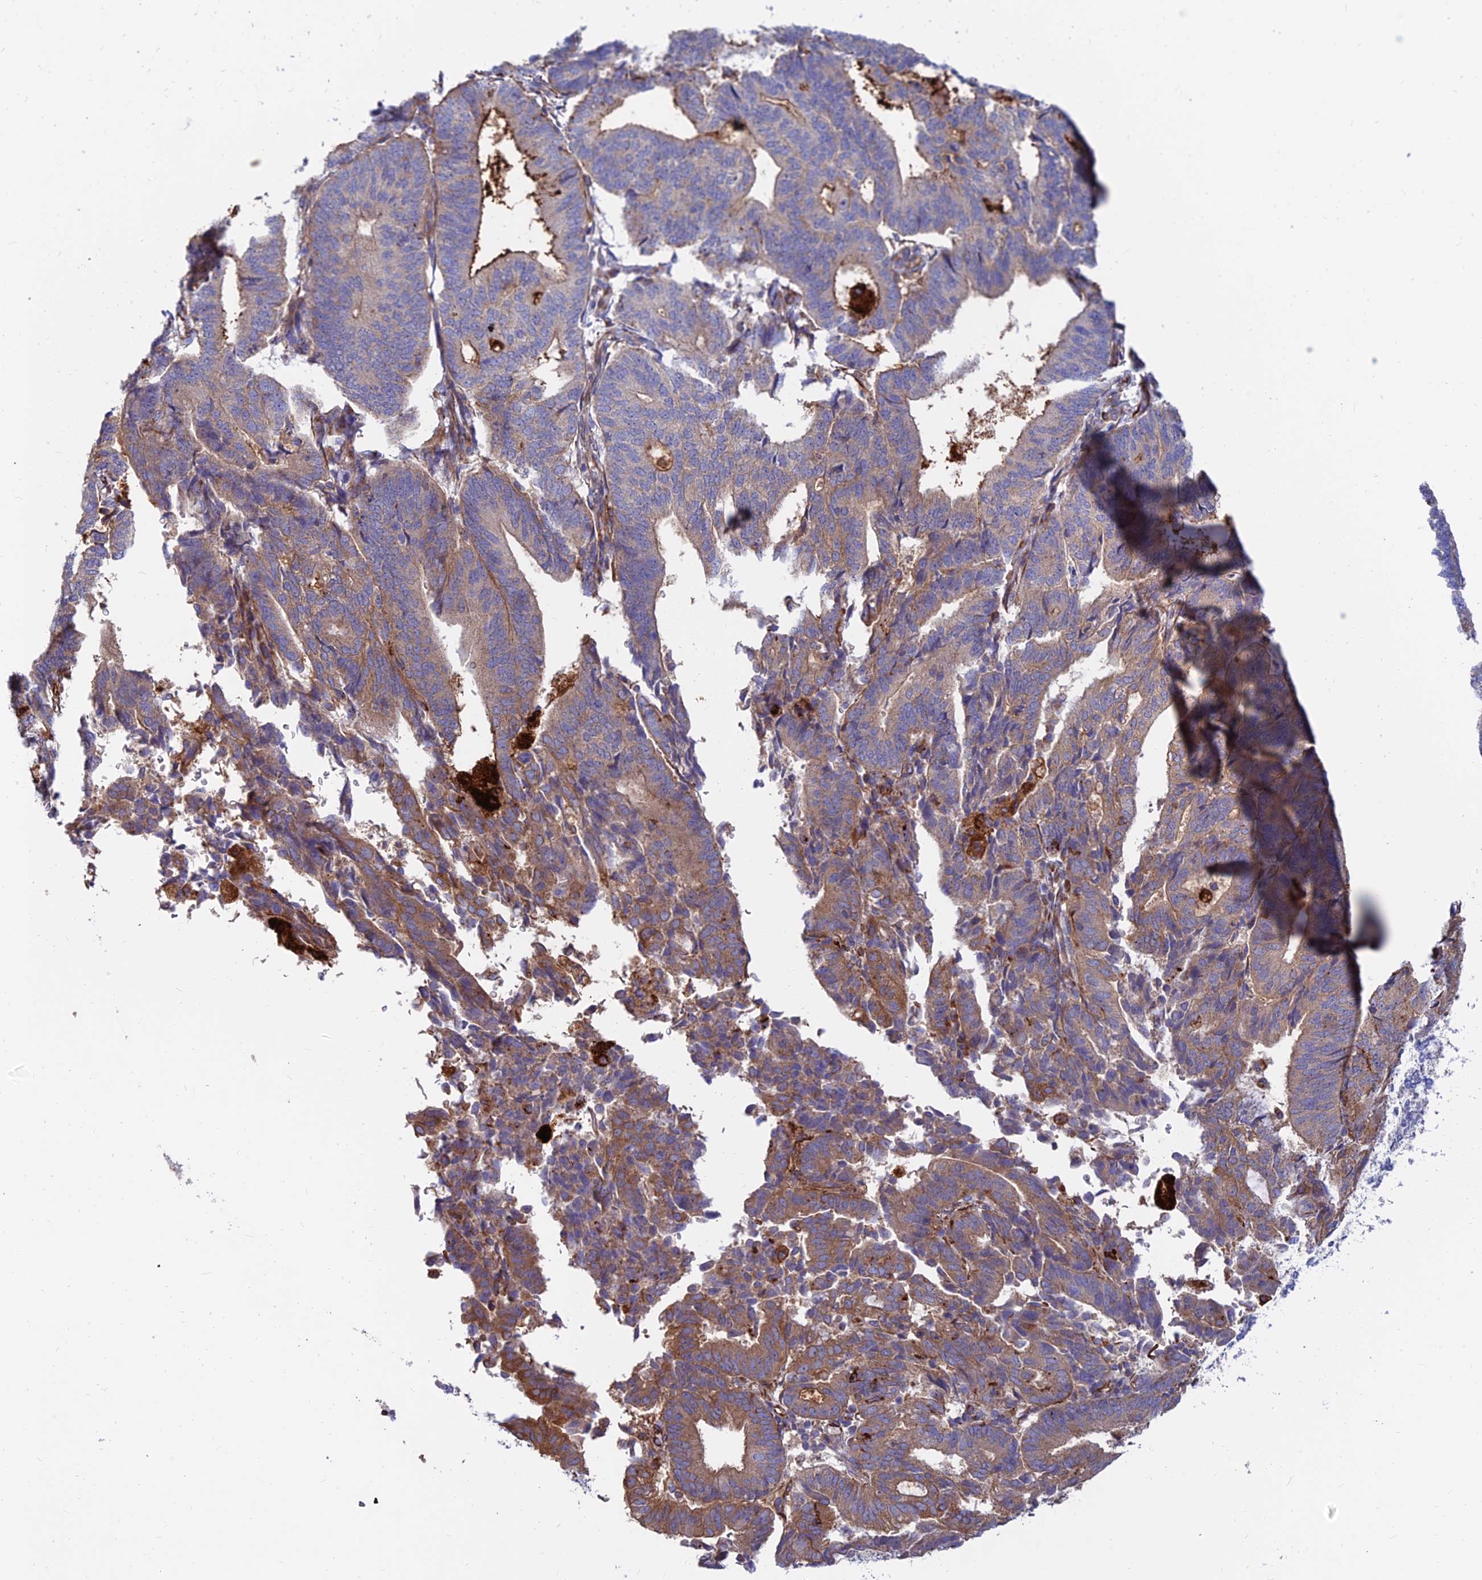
{"staining": {"intensity": "moderate", "quantity": "25%-75%", "location": "cytoplasmic/membranous"}, "tissue": "endometrial cancer", "cell_type": "Tumor cells", "image_type": "cancer", "snomed": [{"axis": "morphology", "description": "Adenocarcinoma, NOS"}, {"axis": "topography", "description": "Endometrium"}], "caption": "Endometrial adenocarcinoma stained with a brown dye exhibits moderate cytoplasmic/membranous positive expression in about 25%-75% of tumor cells.", "gene": "CDK18", "patient": {"sex": "female", "age": 70}}